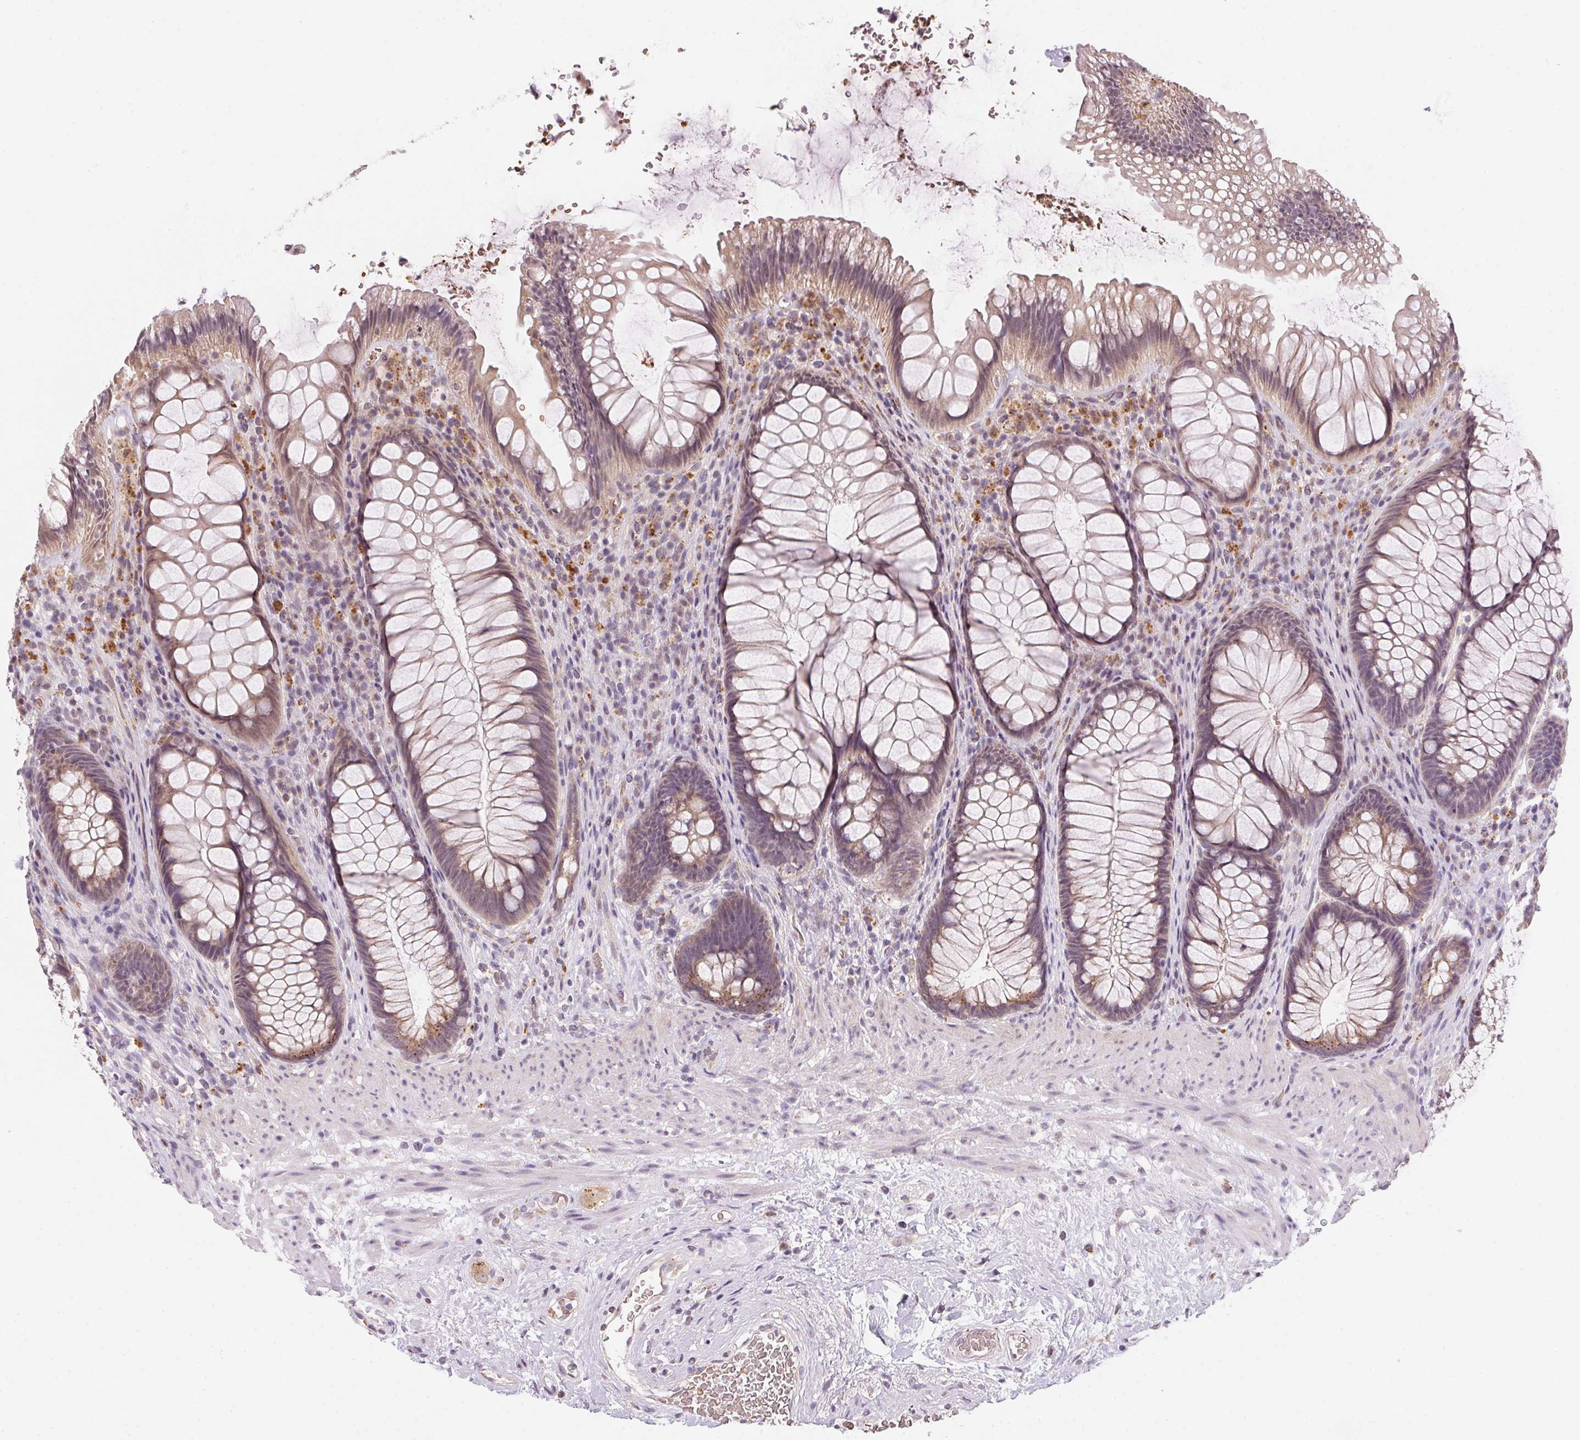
{"staining": {"intensity": "weak", "quantity": "25%-75%", "location": "cytoplasmic/membranous"}, "tissue": "rectum", "cell_type": "Glandular cells", "image_type": "normal", "snomed": [{"axis": "morphology", "description": "Normal tissue, NOS"}, {"axis": "topography", "description": "Smooth muscle"}, {"axis": "topography", "description": "Rectum"}], "caption": "Rectum stained for a protein reveals weak cytoplasmic/membranous positivity in glandular cells. The staining is performed using DAB brown chromogen to label protein expression. The nuclei are counter-stained blue using hematoxylin.", "gene": "METTL13", "patient": {"sex": "male", "age": 53}}